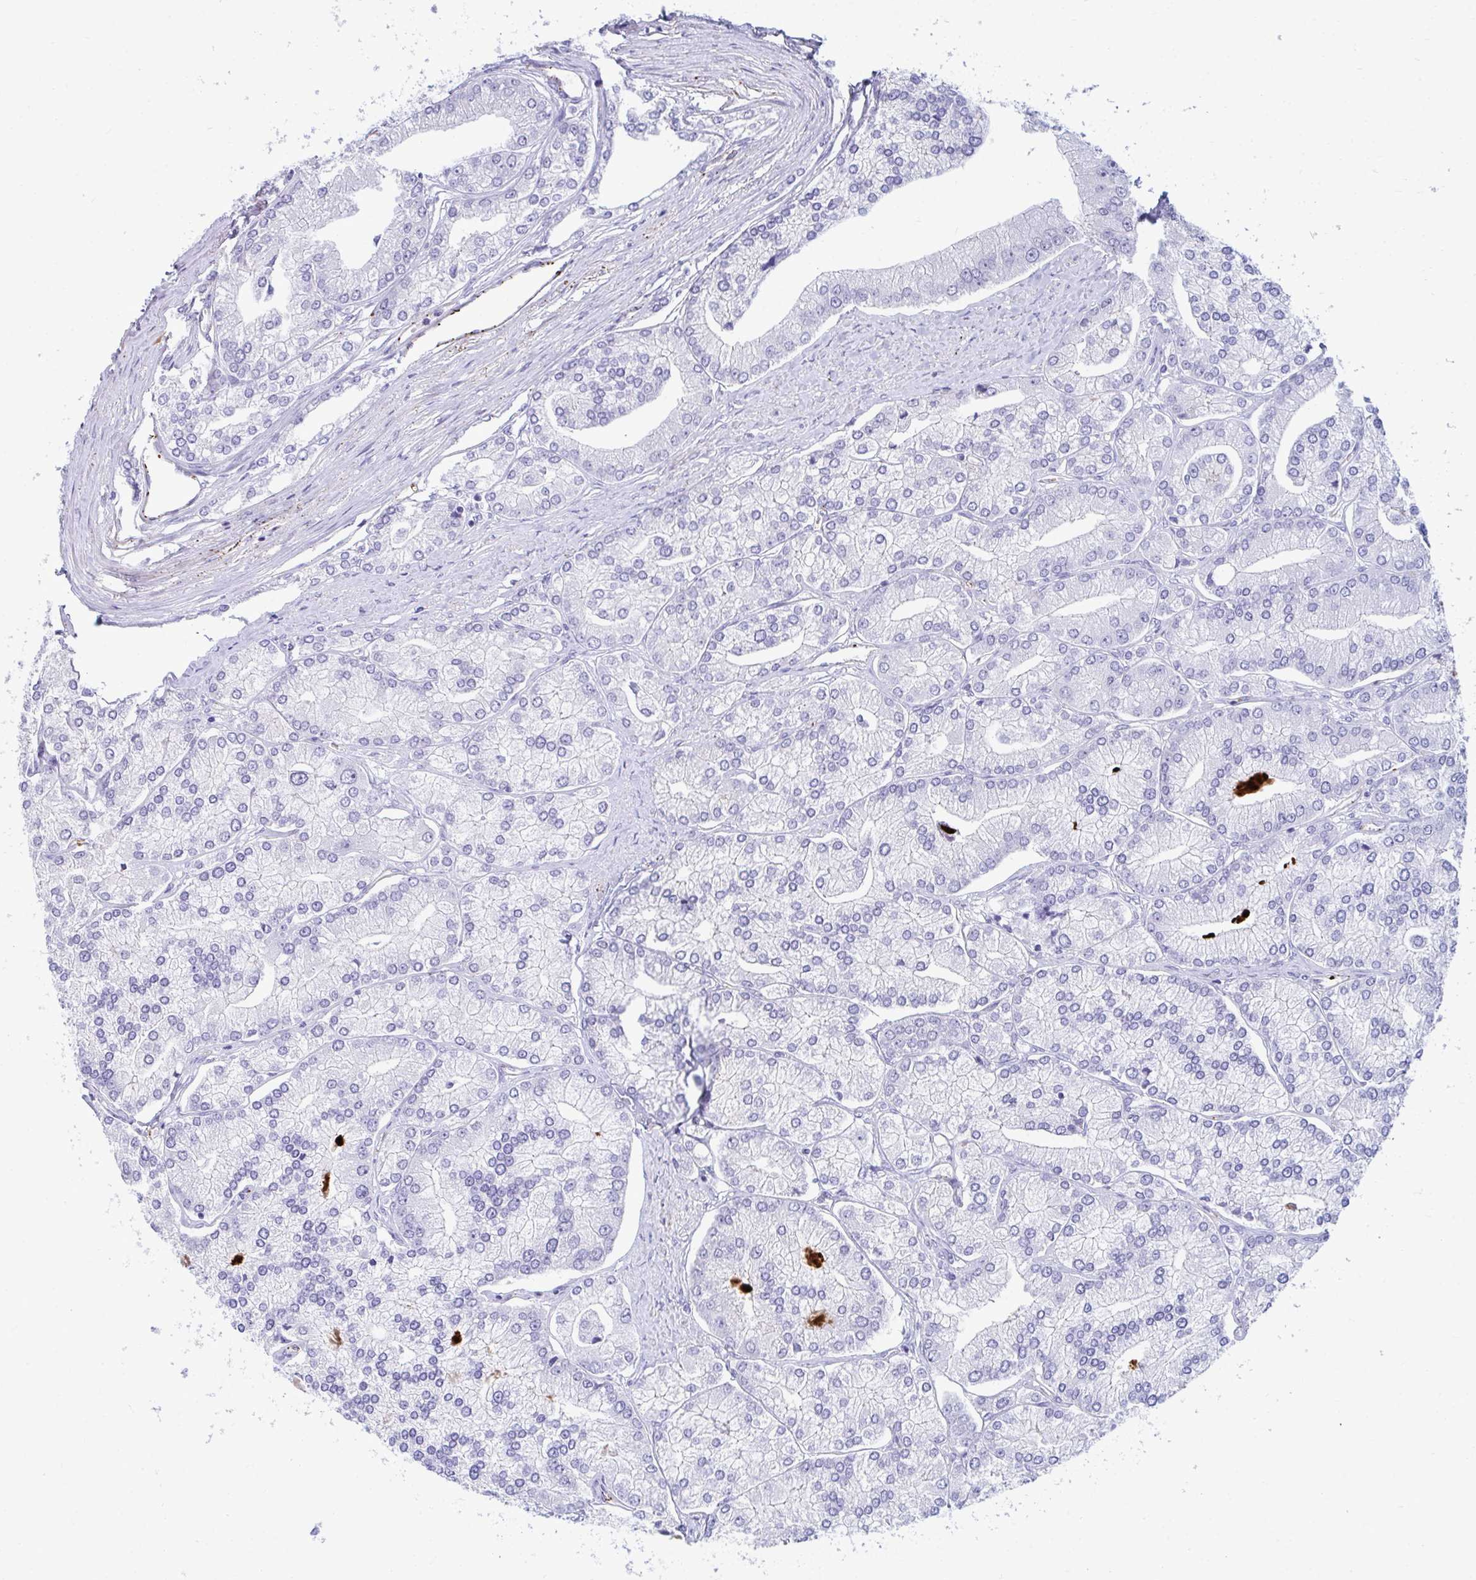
{"staining": {"intensity": "negative", "quantity": "none", "location": "none"}, "tissue": "prostate cancer", "cell_type": "Tumor cells", "image_type": "cancer", "snomed": [{"axis": "morphology", "description": "Adenocarcinoma, High grade"}, {"axis": "topography", "description": "Prostate"}], "caption": "DAB (3,3'-diaminobenzidine) immunohistochemical staining of prostate high-grade adenocarcinoma shows no significant positivity in tumor cells. (DAB (3,3'-diaminobenzidine) immunohistochemistry, high magnification).", "gene": "UBL3", "patient": {"sex": "male", "age": 61}}